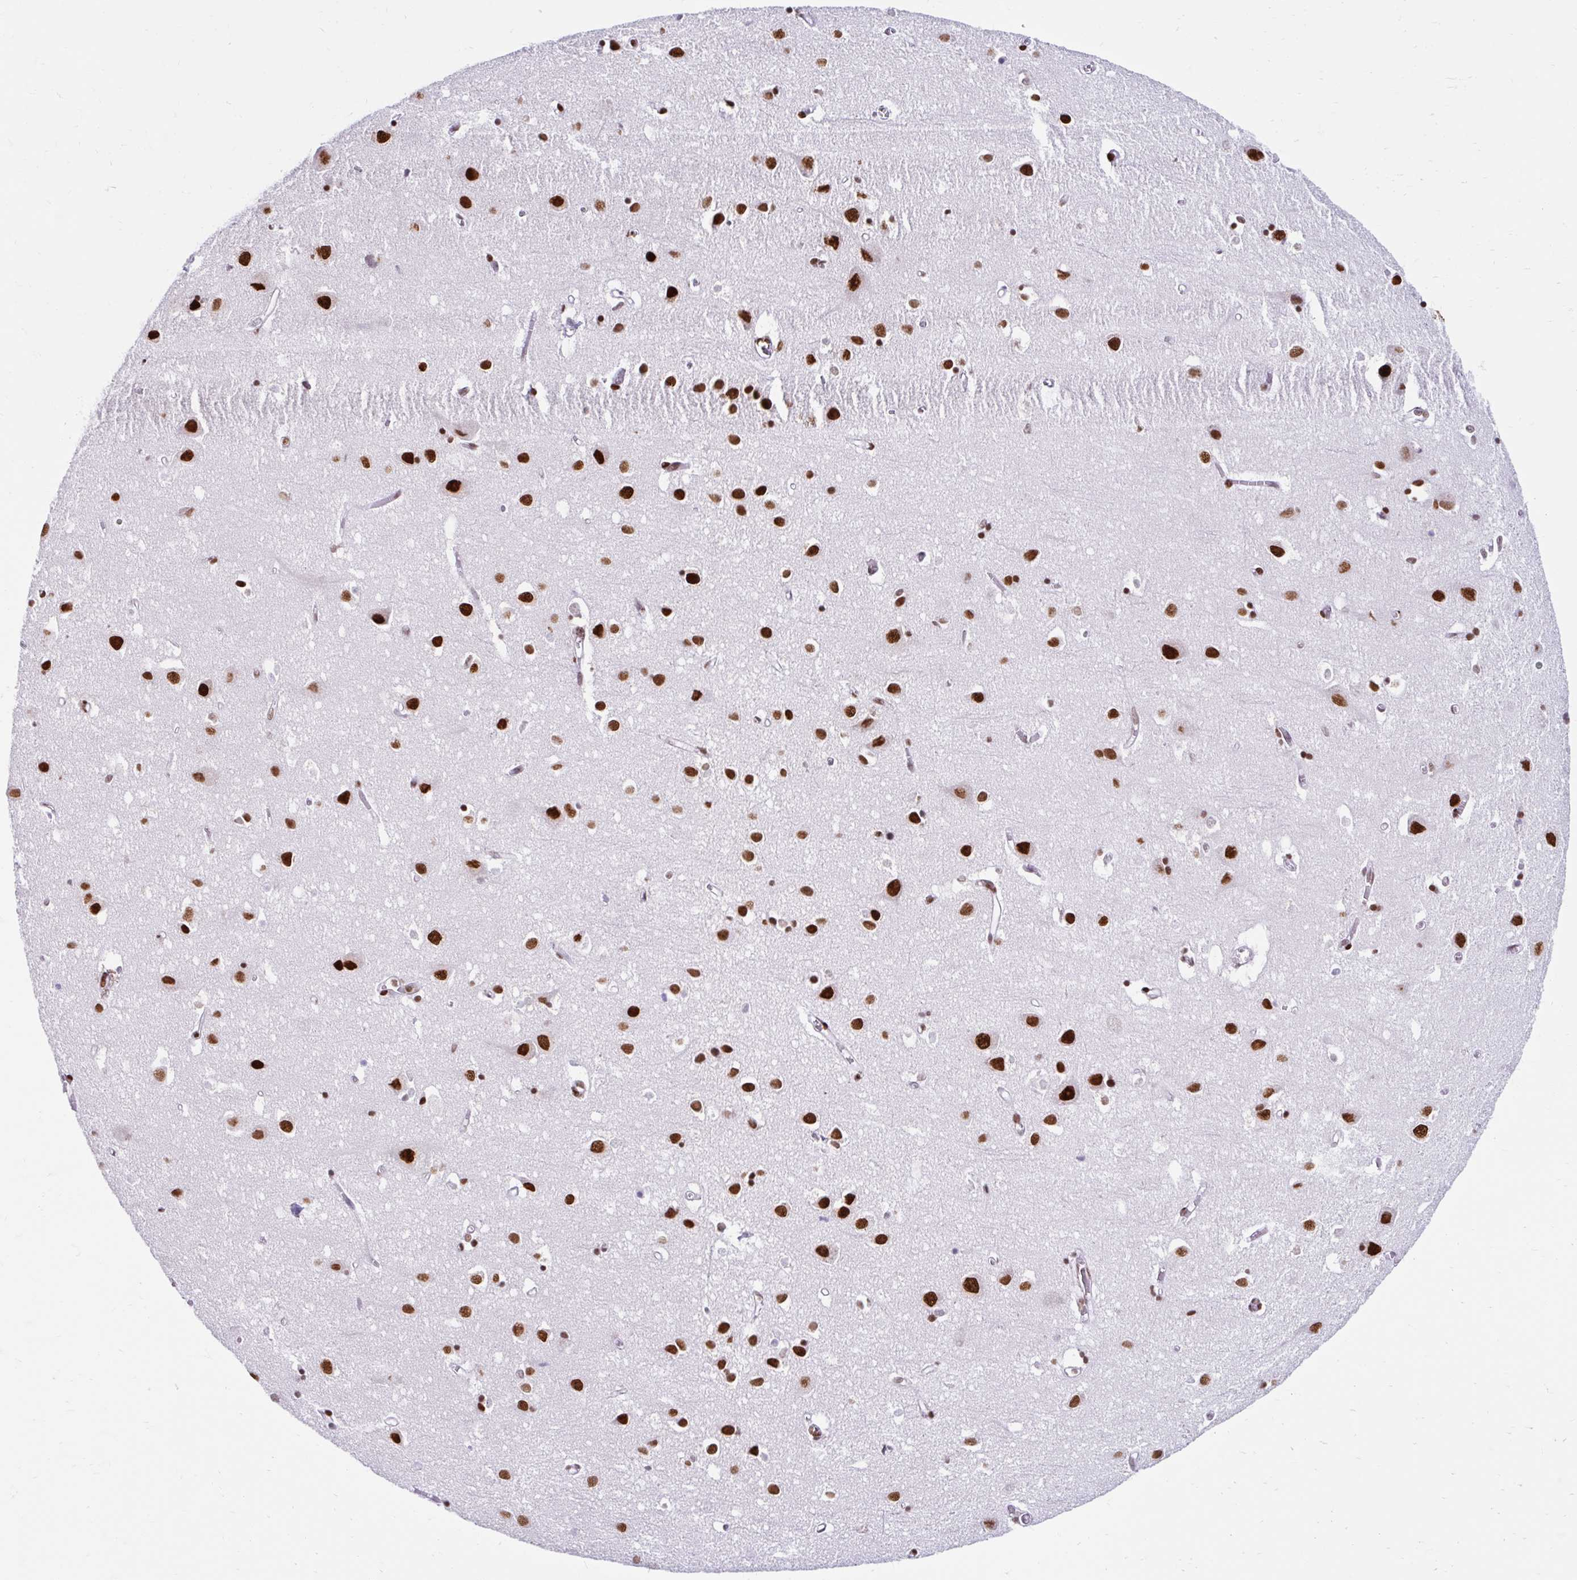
{"staining": {"intensity": "strong", "quantity": ">75%", "location": "nuclear"}, "tissue": "cerebral cortex", "cell_type": "Endothelial cells", "image_type": "normal", "snomed": [{"axis": "morphology", "description": "Normal tissue, NOS"}, {"axis": "topography", "description": "Cerebral cortex"}], "caption": "Endothelial cells reveal high levels of strong nuclear staining in about >75% of cells in benign cerebral cortex. (DAB (3,3'-diaminobenzidine) IHC with brightfield microscopy, high magnification).", "gene": "KHDRBS1", "patient": {"sex": "male", "age": 70}}